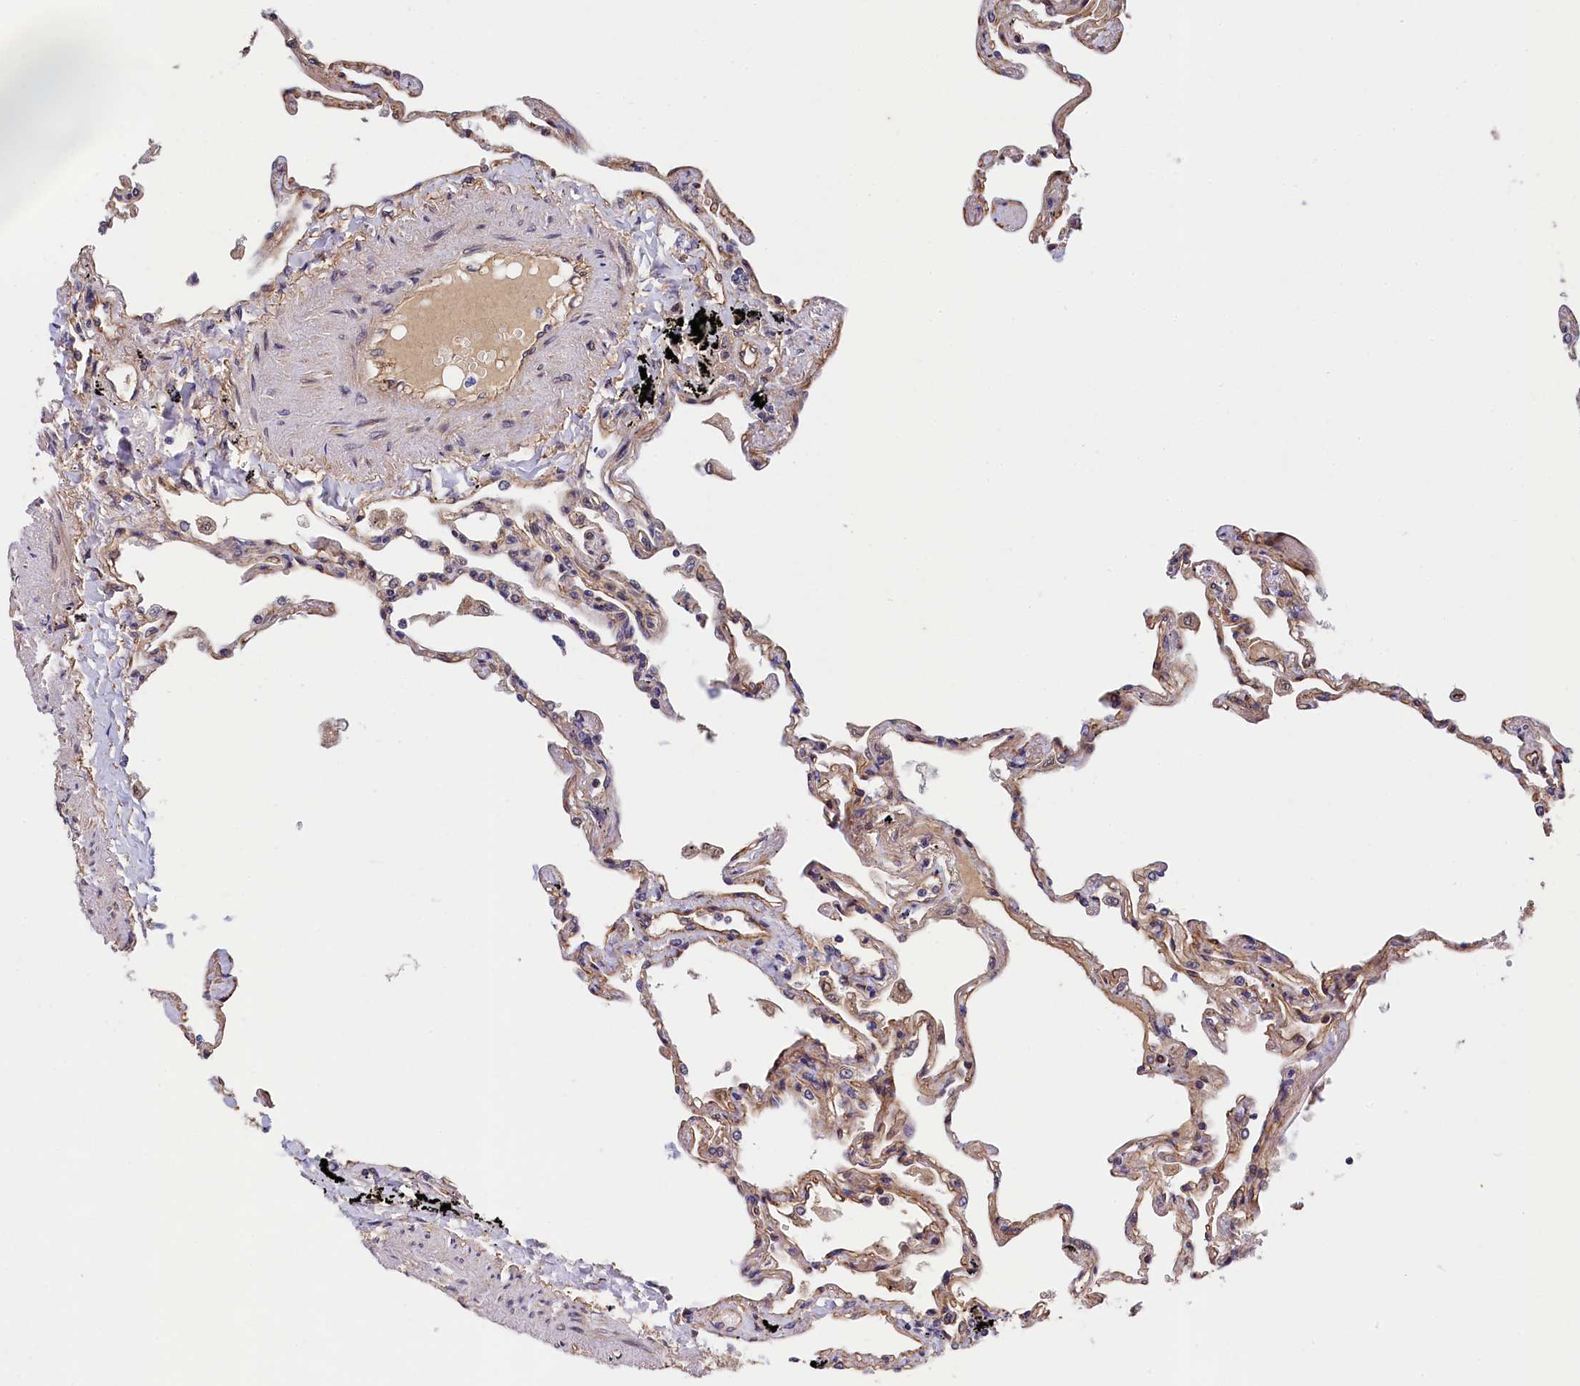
{"staining": {"intensity": "moderate", "quantity": ">75%", "location": "cytoplasmic/membranous"}, "tissue": "lung", "cell_type": "Alveolar cells", "image_type": "normal", "snomed": [{"axis": "morphology", "description": "Normal tissue, NOS"}, {"axis": "topography", "description": "Lung"}], "caption": "This is a histology image of immunohistochemistry (IHC) staining of unremarkable lung, which shows moderate positivity in the cytoplasmic/membranous of alveolar cells.", "gene": "ARL14EP", "patient": {"sex": "female", "age": 67}}